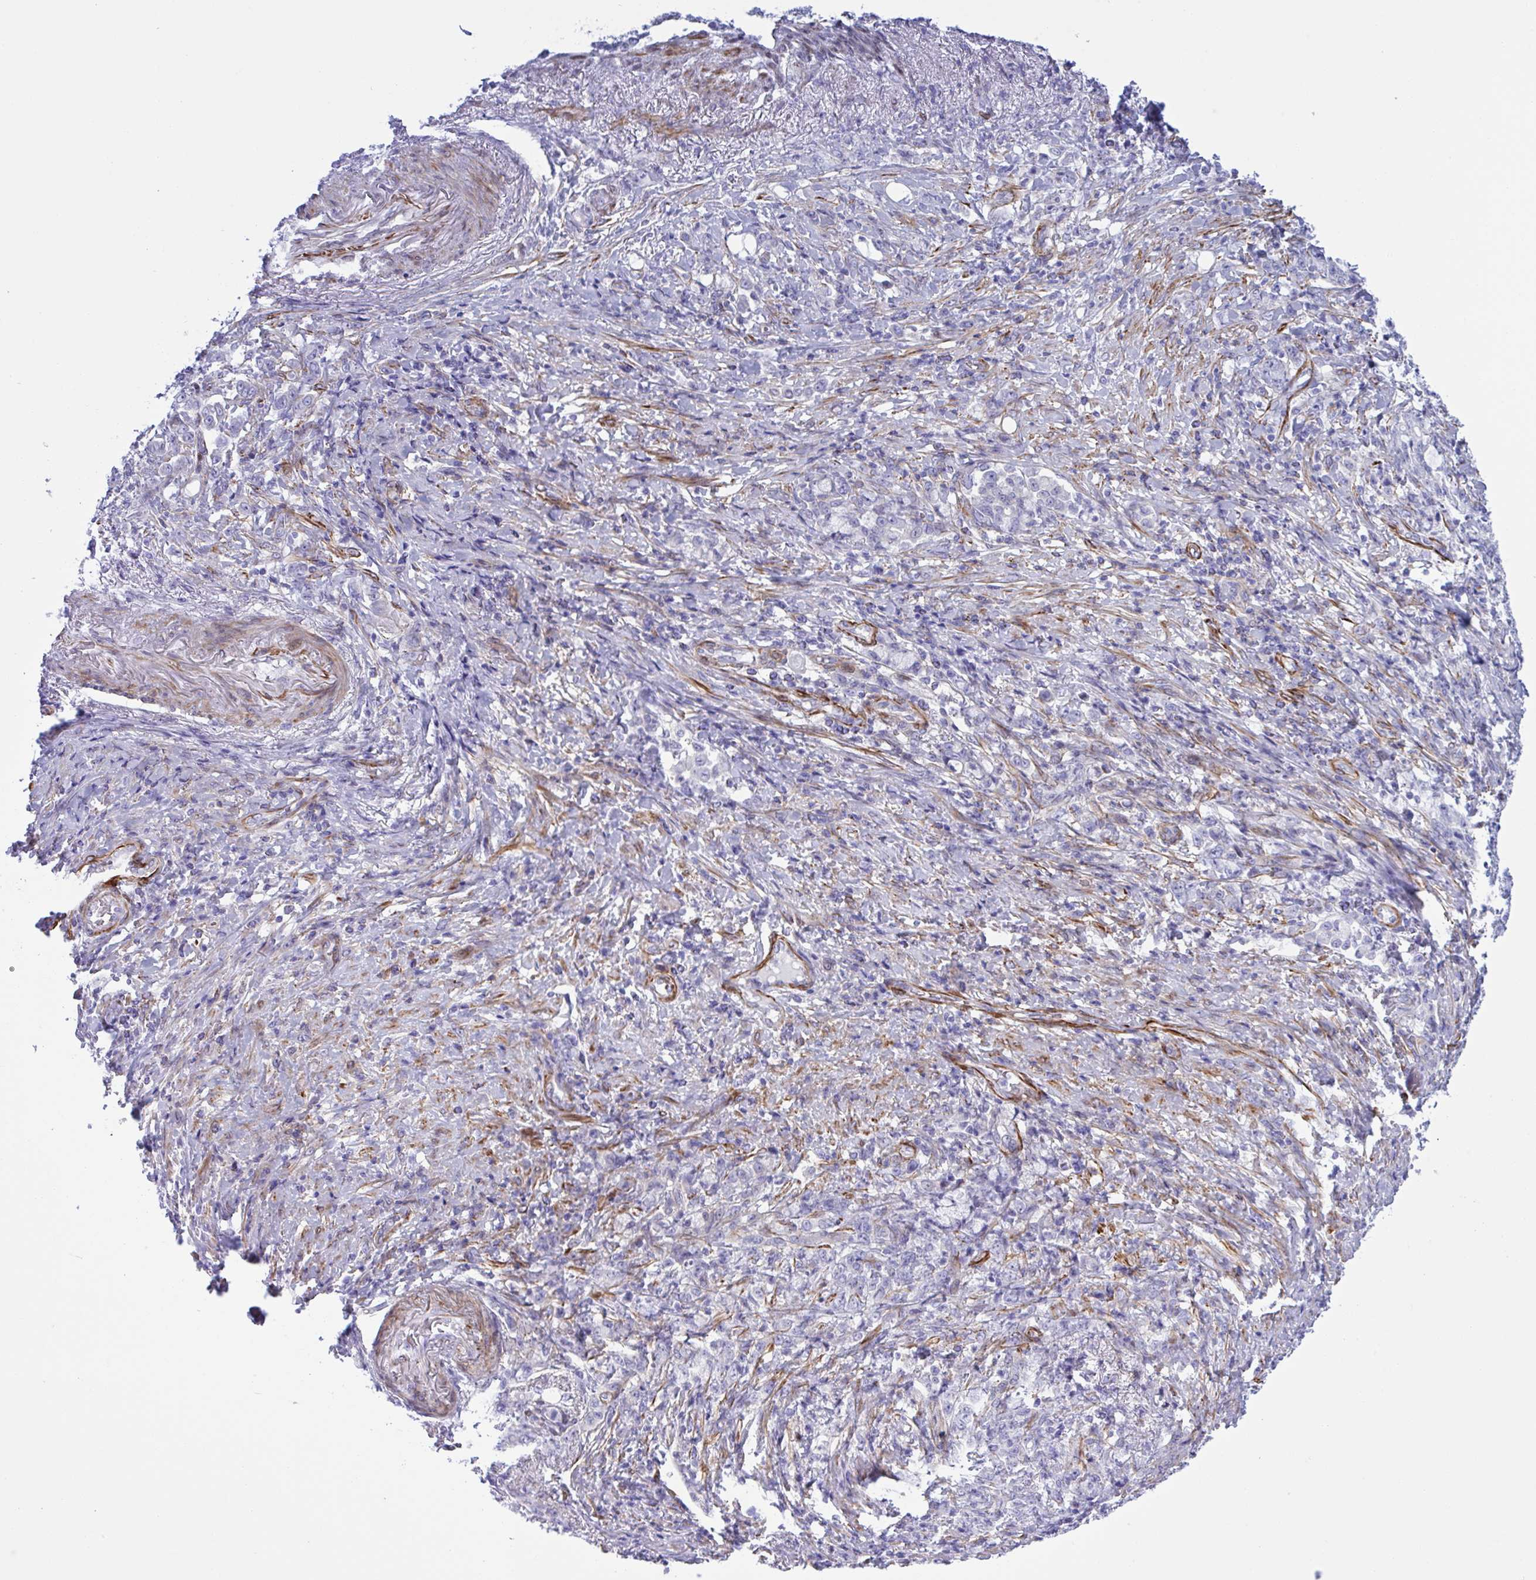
{"staining": {"intensity": "negative", "quantity": "none", "location": "none"}, "tissue": "stomach cancer", "cell_type": "Tumor cells", "image_type": "cancer", "snomed": [{"axis": "morphology", "description": "Adenocarcinoma, NOS"}, {"axis": "topography", "description": "Stomach"}], "caption": "High power microscopy micrograph of an immunohistochemistry (IHC) image of stomach cancer, revealing no significant staining in tumor cells. (DAB immunohistochemistry with hematoxylin counter stain).", "gene": "AHCYL2", "patient": {"sex": "female", "age": 79}}